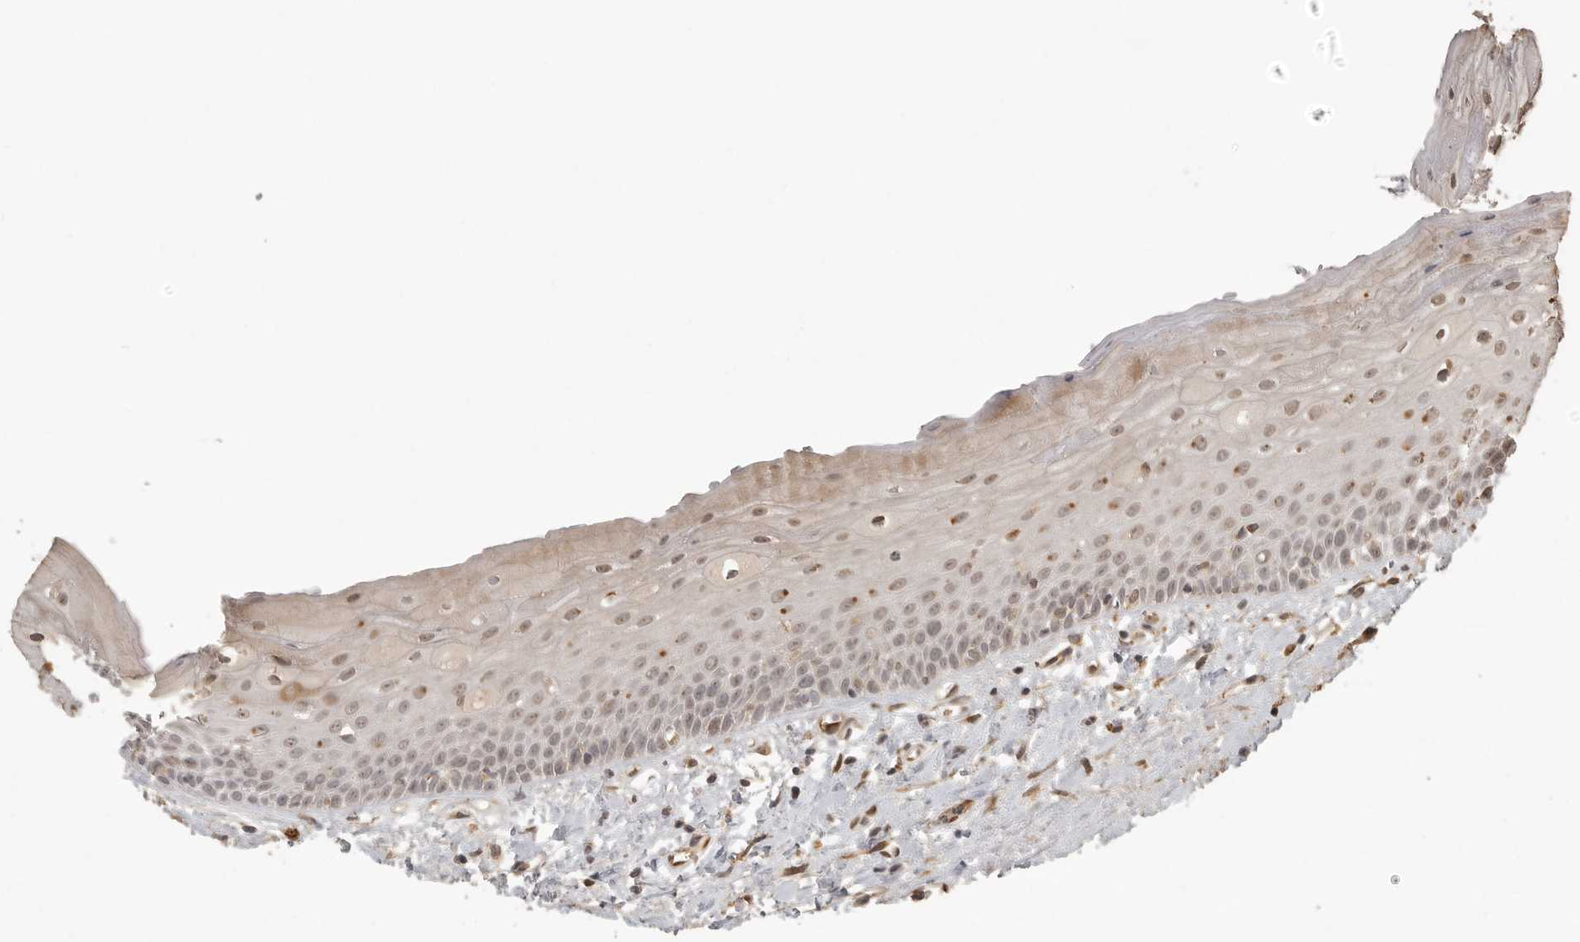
{"staining": {"intensity": "weak", "quantity": "25%-75%", "location": "cytoplasmic/membranous,nuclear"}, "tissue": "oral mucosa", "cell_type": "Squamous epithelial cells", "image_type": "normal", "snomed": [{"axis": "morphology", "description": "Normal tissue, NOS"}, {"axis": "topography", "description": "Oral tissue"}], "caption": "Oral mucosa stained with DAB immunohistochemistry (IHC) exhibits low levels of weak cytoplasmic/membranous,nuclear staining in approximately 25%-75% of squamous epithelial cells.", "gene": "SMG8", "patient": {"sex": "female", "age": 76}}